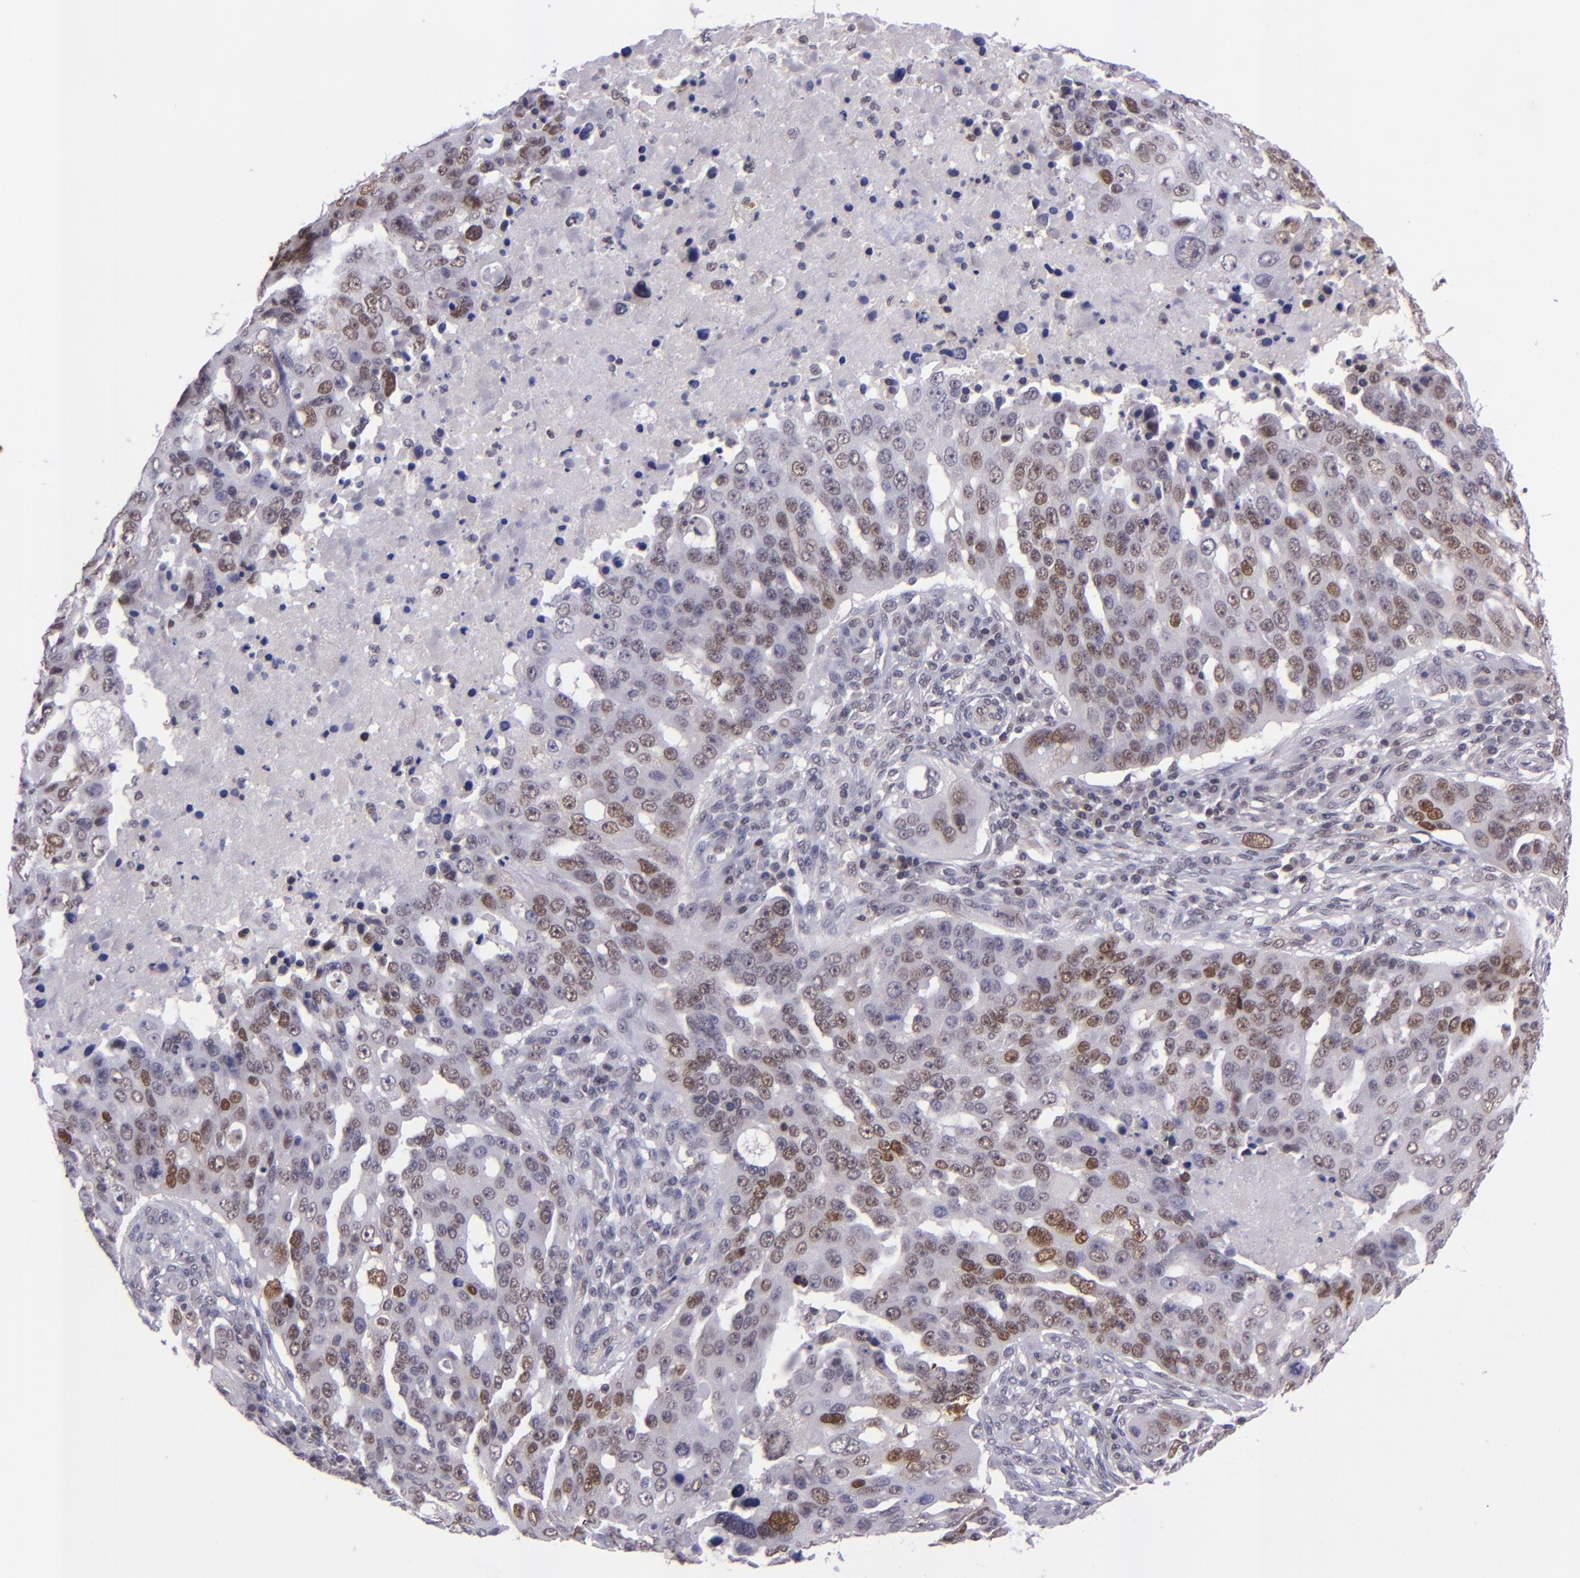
{"staining": {"intensity": "moderate", "quantity": "25%-75%", "location": "nuclear"}, "tissue": "ovarian cancer", "cell_type": "Tumor cells", "image_type": "cancer", "snomed": [{"axis": "morphology", "description": "Carcinoma, endometroid"}, {"axis": "topography", "description": "Ovary"}], "caption": "High-power microscopy captured an immunohistochemistry (IHC) image of ovarian cancer, revealing moderate nuclear expression in about 25%-75% of tumor cells. (Brightfield microscopy of DAB IHC at high magnification).", "gene": "BAG1", "patient": {"sex": "female", "age": 75}}